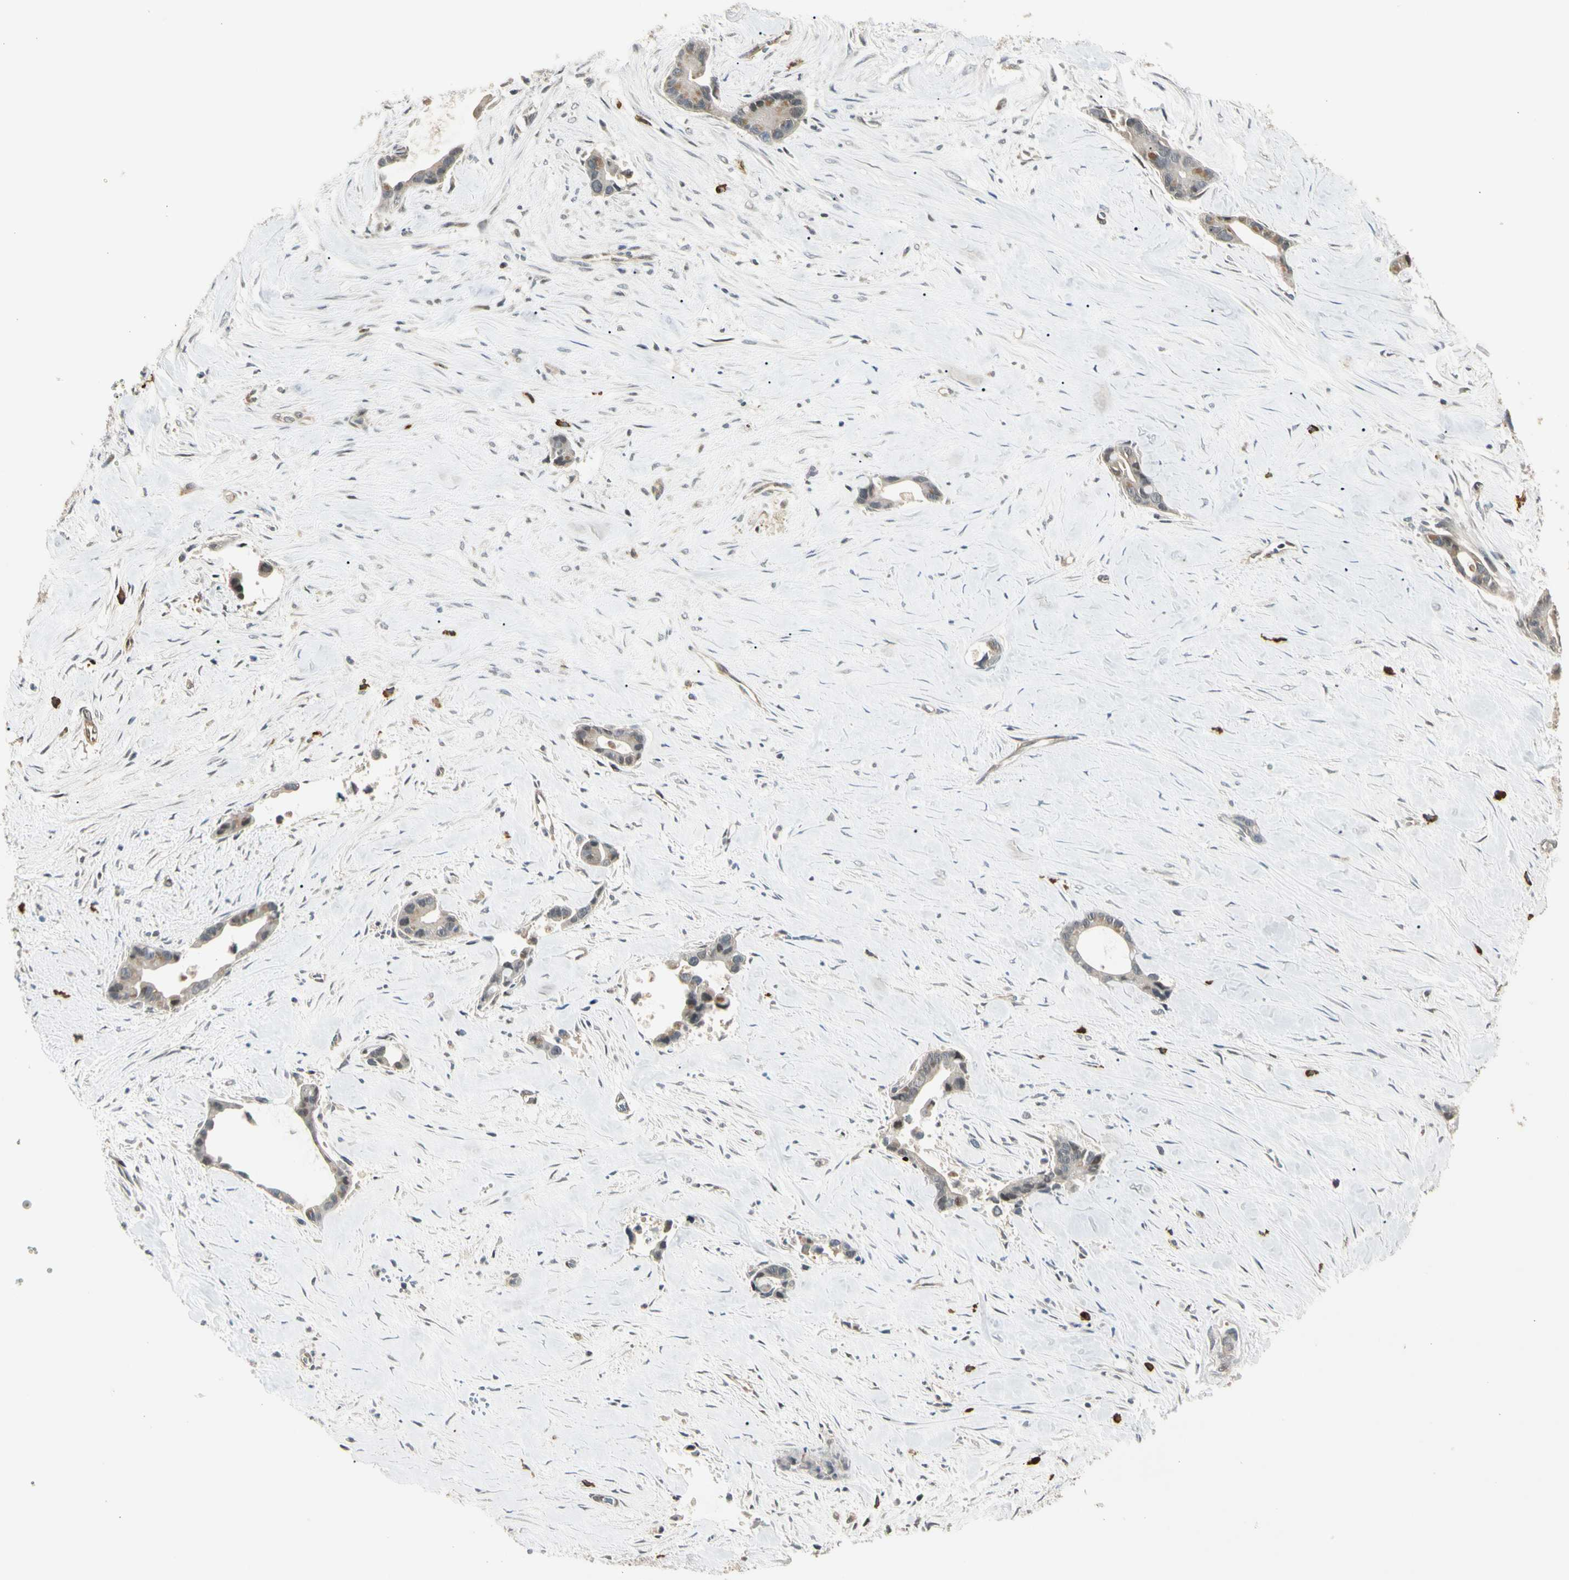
{"staining": {"intensity": "moderate", "quantity": "<25%", "location": "cytoplasmic/membranous"}, "tissue": "liver cancer", "cell_type": "Tumor cells", "image_type": "cancer", "snomed": [{"axis": "morphology", "description": "Cholangiocarcinoma"}, {"axis": "topography", "description": "Liver"}], "caption": "Tumor cells display low levels of moderate cytoplasmic/membranous expression in about <25% of cells in human liver cholangiocarcinoma.", "gene": "ATG4C", "patient": {"sex": "female", "age": 55}}